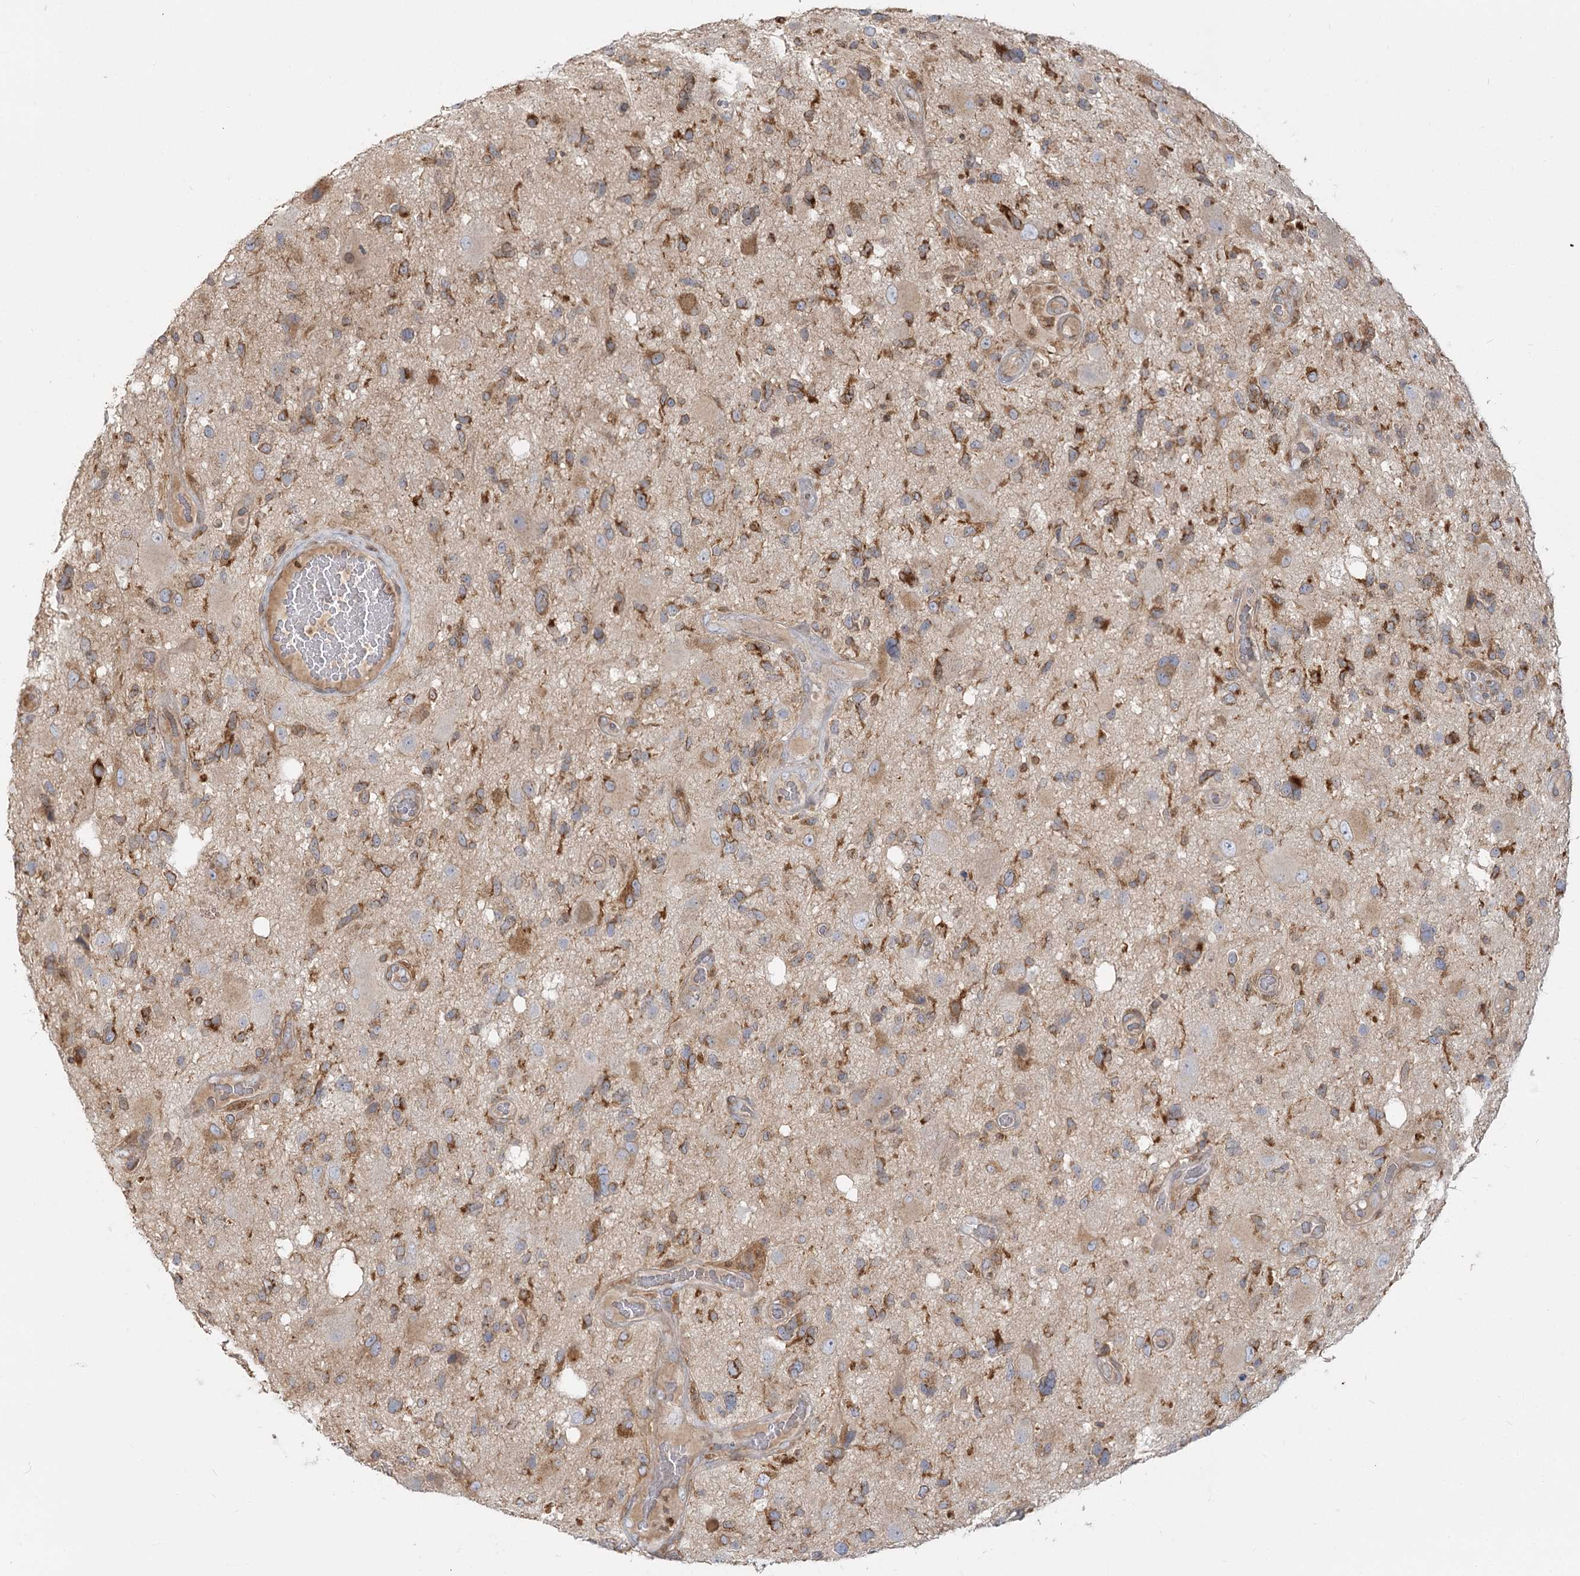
{"staining": {"intensity": "moderate", "quantity": ">75%", "location": "cytoplasmic/membranous"}, "tissue": "glioma", "cell_type": "Tumor cells", "image_type": "cancer", "snomed": [{"axis": "morphology", "description": "Glioma, malignant, High grade"}, {"axis": "topography", "description": "Brain"}], "caption": "High-grade glioma (malignant) was stained to show a protein in brown. There is medium levels of moderate cytoplasmic/membranous positivity in approximately >75% of tumor cells. (DAB (3,3'-diaminobenzidine) IHC, brown staining for protein, blue staining for nuclei).", "gene": "MTMR3", "patient": {"sex": "male", "age": 33}}